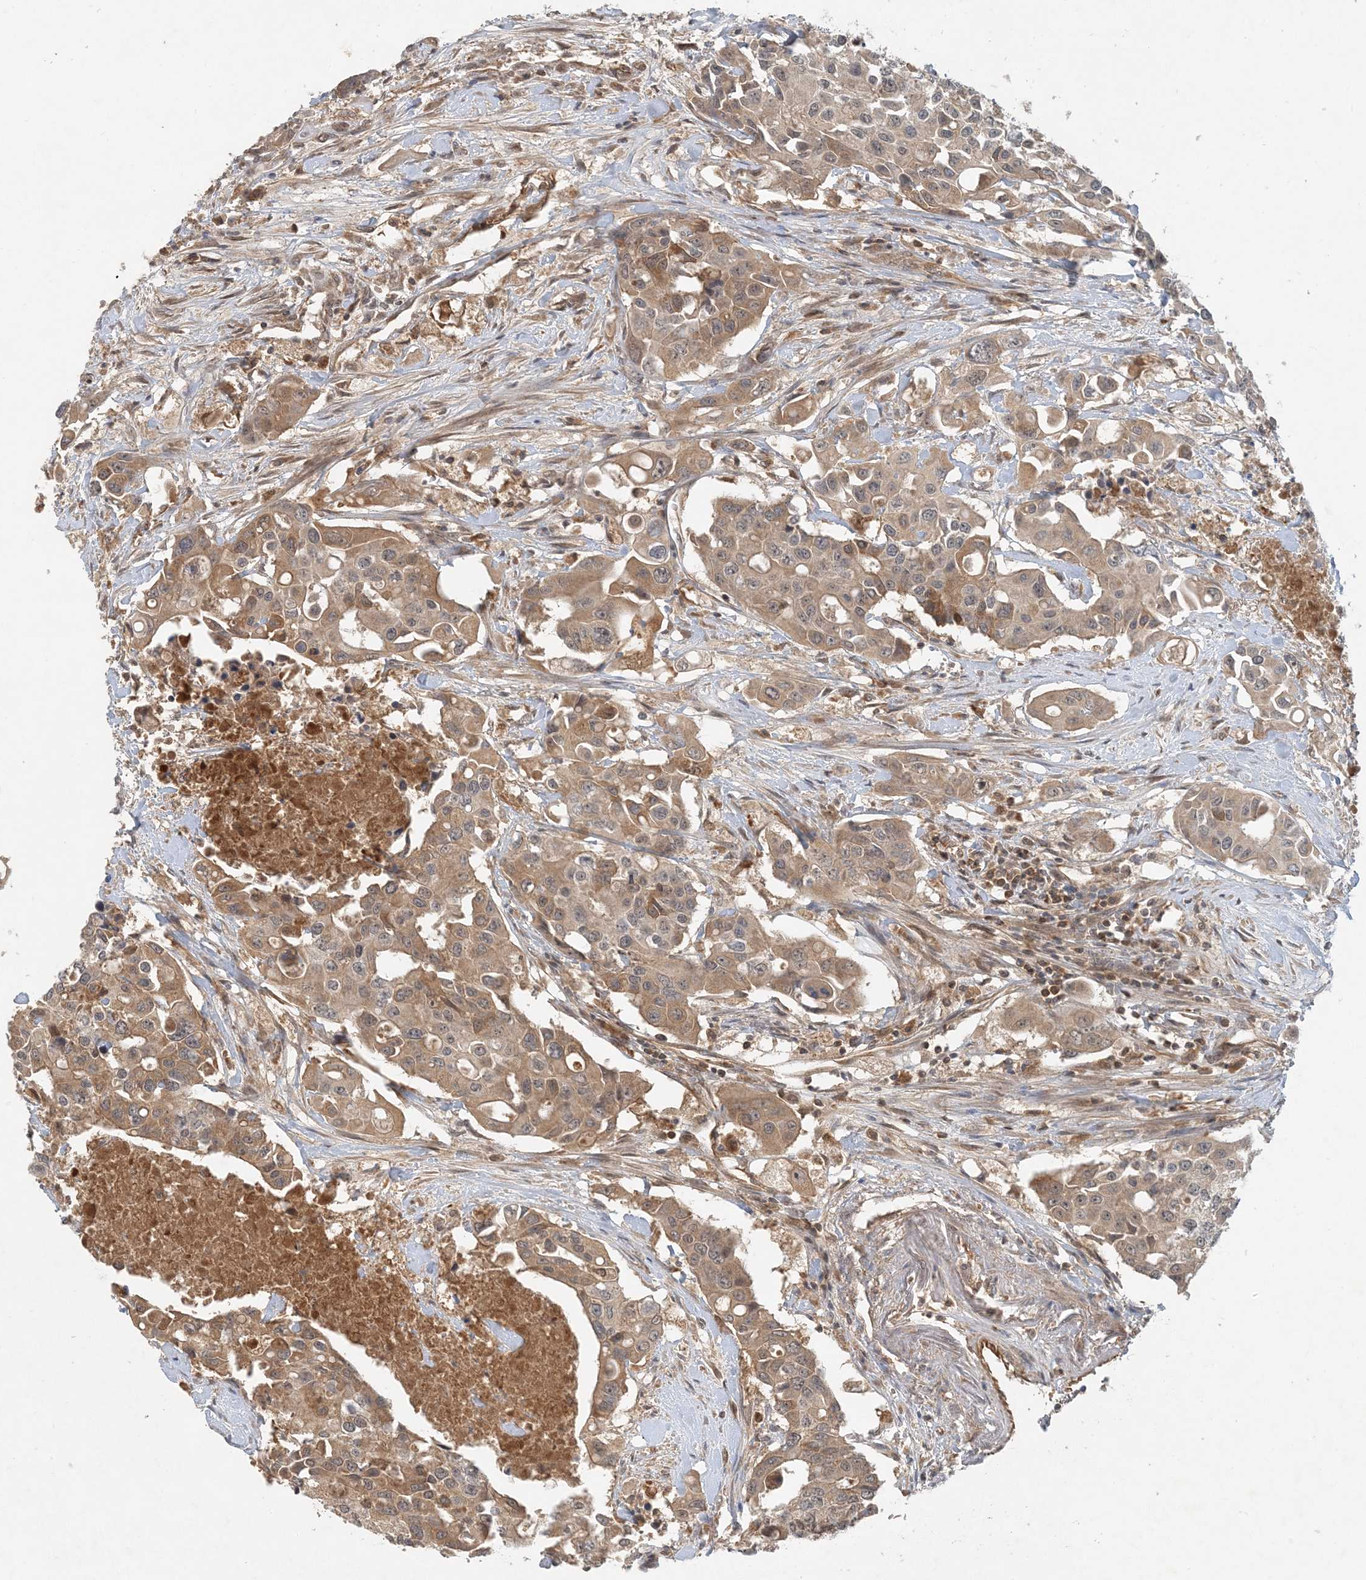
{"staining": {"intensity": "moderate", "quantity": "25%-75%", "location": "cytoplasmic/membranous"}, "tissue": "colorectal cancer", "cell_type": "Tumor cells", "image_type": "cancer", "snomed": [{"axis": "morphology", "description": "Adenocarcinoma, NOS"}, {"axis": "topography", "description": "Colon"}], "caption": "Immunohistochemistry of colorectal adenocarcinoma displays medium levels of moderate cytoplasmic/membranous staining in approximately 25%-75% of tumor cells. The protein is stained brown, and the nuclei are stained in blue (DAB IHC with brightfield microscopy, high magnification).", "gene": "ZCCHC4", "patient": {"sex": "male", "age": 77}}